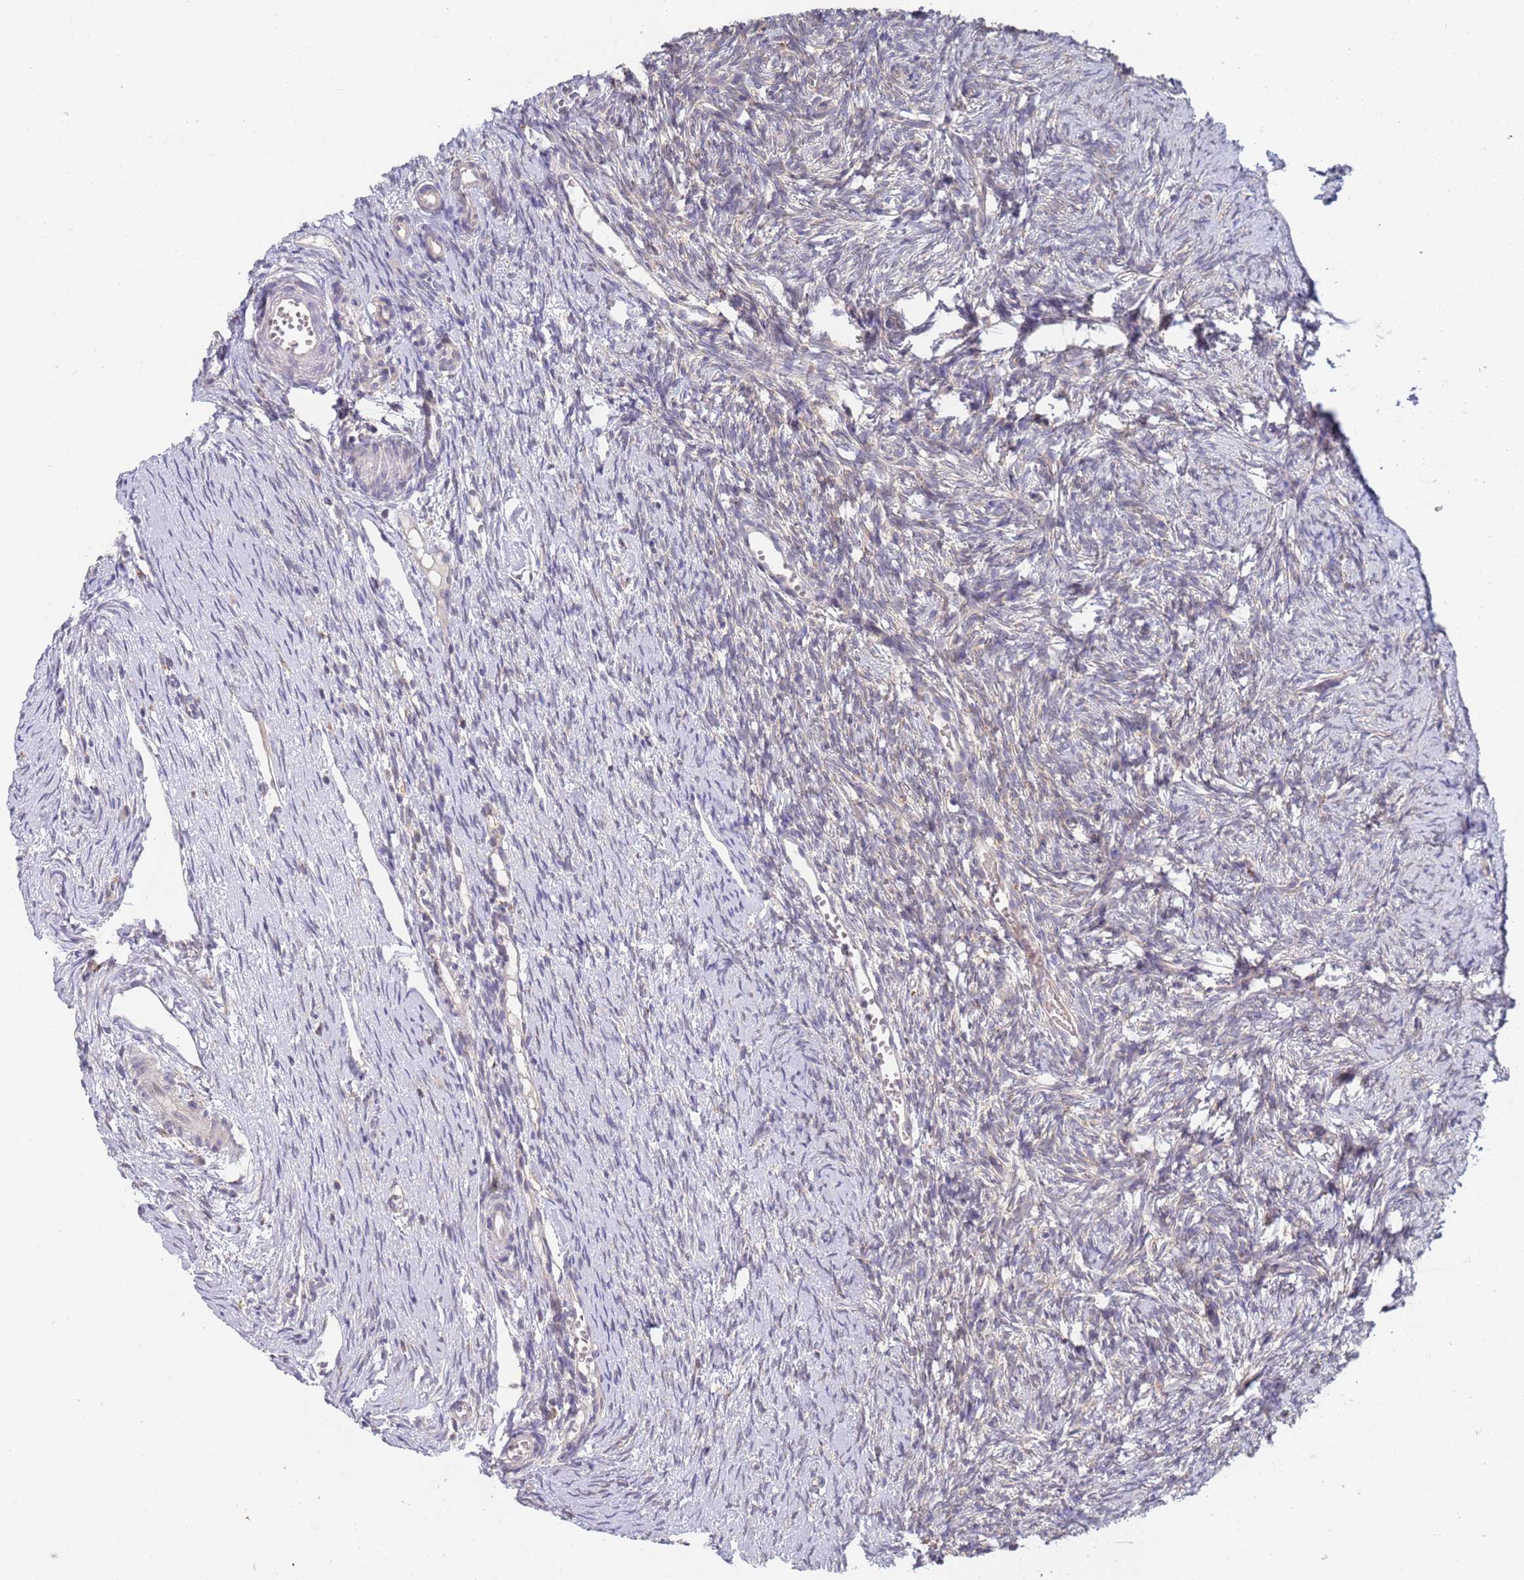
{"staining": {"intensity": "negative", "quantity": "none", "location": "none"}, "tissue": "ovary", "cell_type": "Ovarian stroma cells", "image_type": "normal", "snomed": [{"axis": "morphology", "description": "Normal tissue, NOS"}, {"axis": "topography", "description": "Ovary"}], "caption": "DAB (3,3'-diaminobenzidine) immunohistochemical staining of benign human ovary shows no significant expression in ovarian stroma cells. (DAB immunohistochemistry visualized using brightfield microscopy, high magnification).", "gene": "VRK2", "patient": {"sex": "female", "age": 51}}